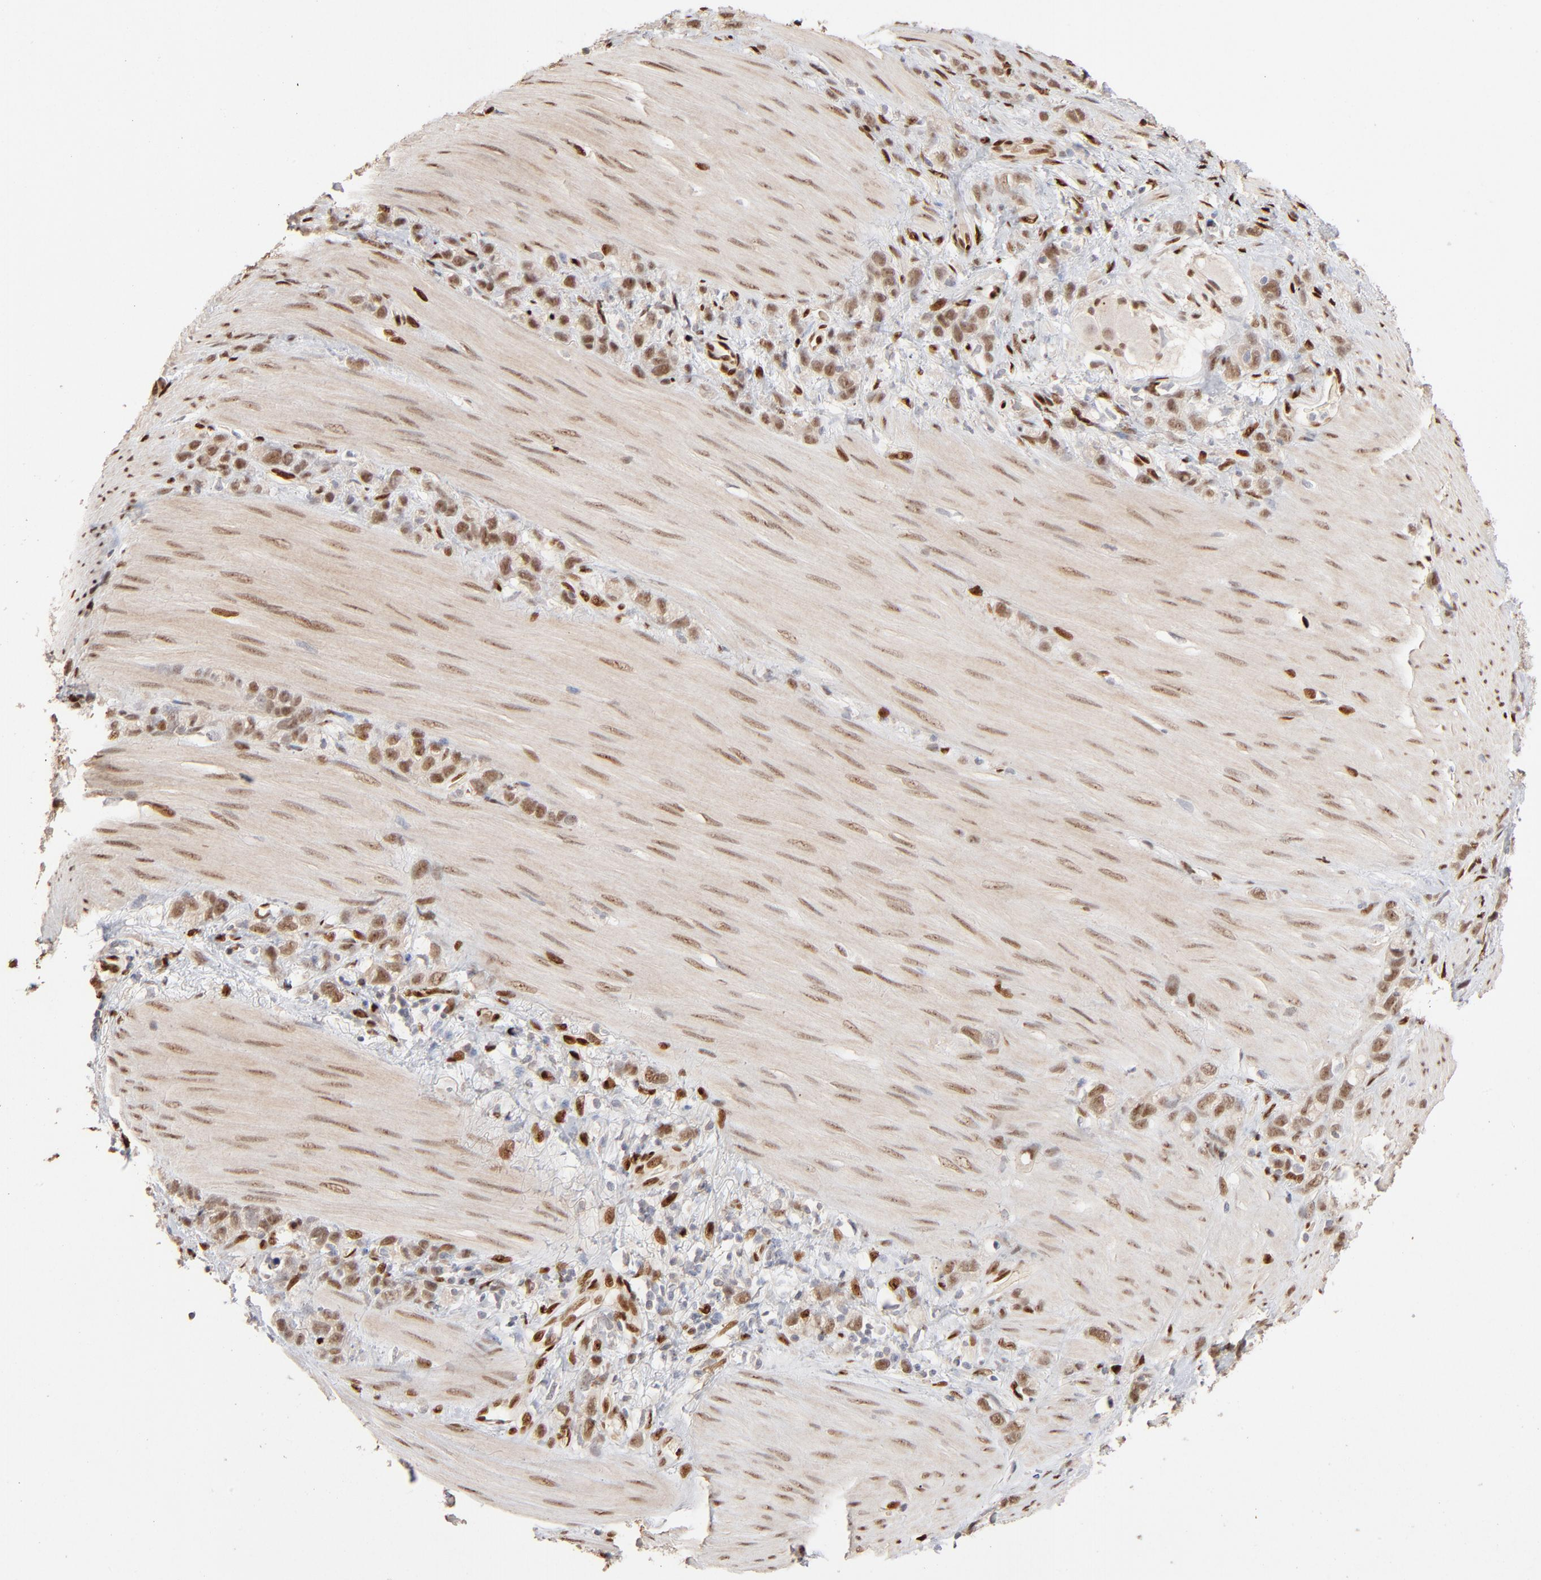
{"staining": {"intensity": "moderate", "quantity": ">75%", "location": "nuclear"}, "tissue": "stomach cancer", "cell_type": "Tumor cells", "image_type": "cancer", "snomed": [{"axis": "morphology", "description": "Normal tissue, NOS"}, {"axis": "morphology", "description": "Adenocarcinoma, NOS"}, {"axis": "morphology", "description": "Adenocarcinoma, High grade"}, {"axis": "topography", "description": "Stomach, upper"}, {"axis": "topography", "description": "Stomach"}], "caption": "Protein analysis of stomach cancer (adenocarcinoma) tissue demonstrates moderate nuclear expression in approximately >75% of tumor cells. The staining is performed using DAB (3,3'-diaminobenzidine) brown chromogen to label protein expression. The nuclei are counter-stained blue using hematoxylin.", "gene": "NFIB", "patient": {"sex": "female", "age": 65}}